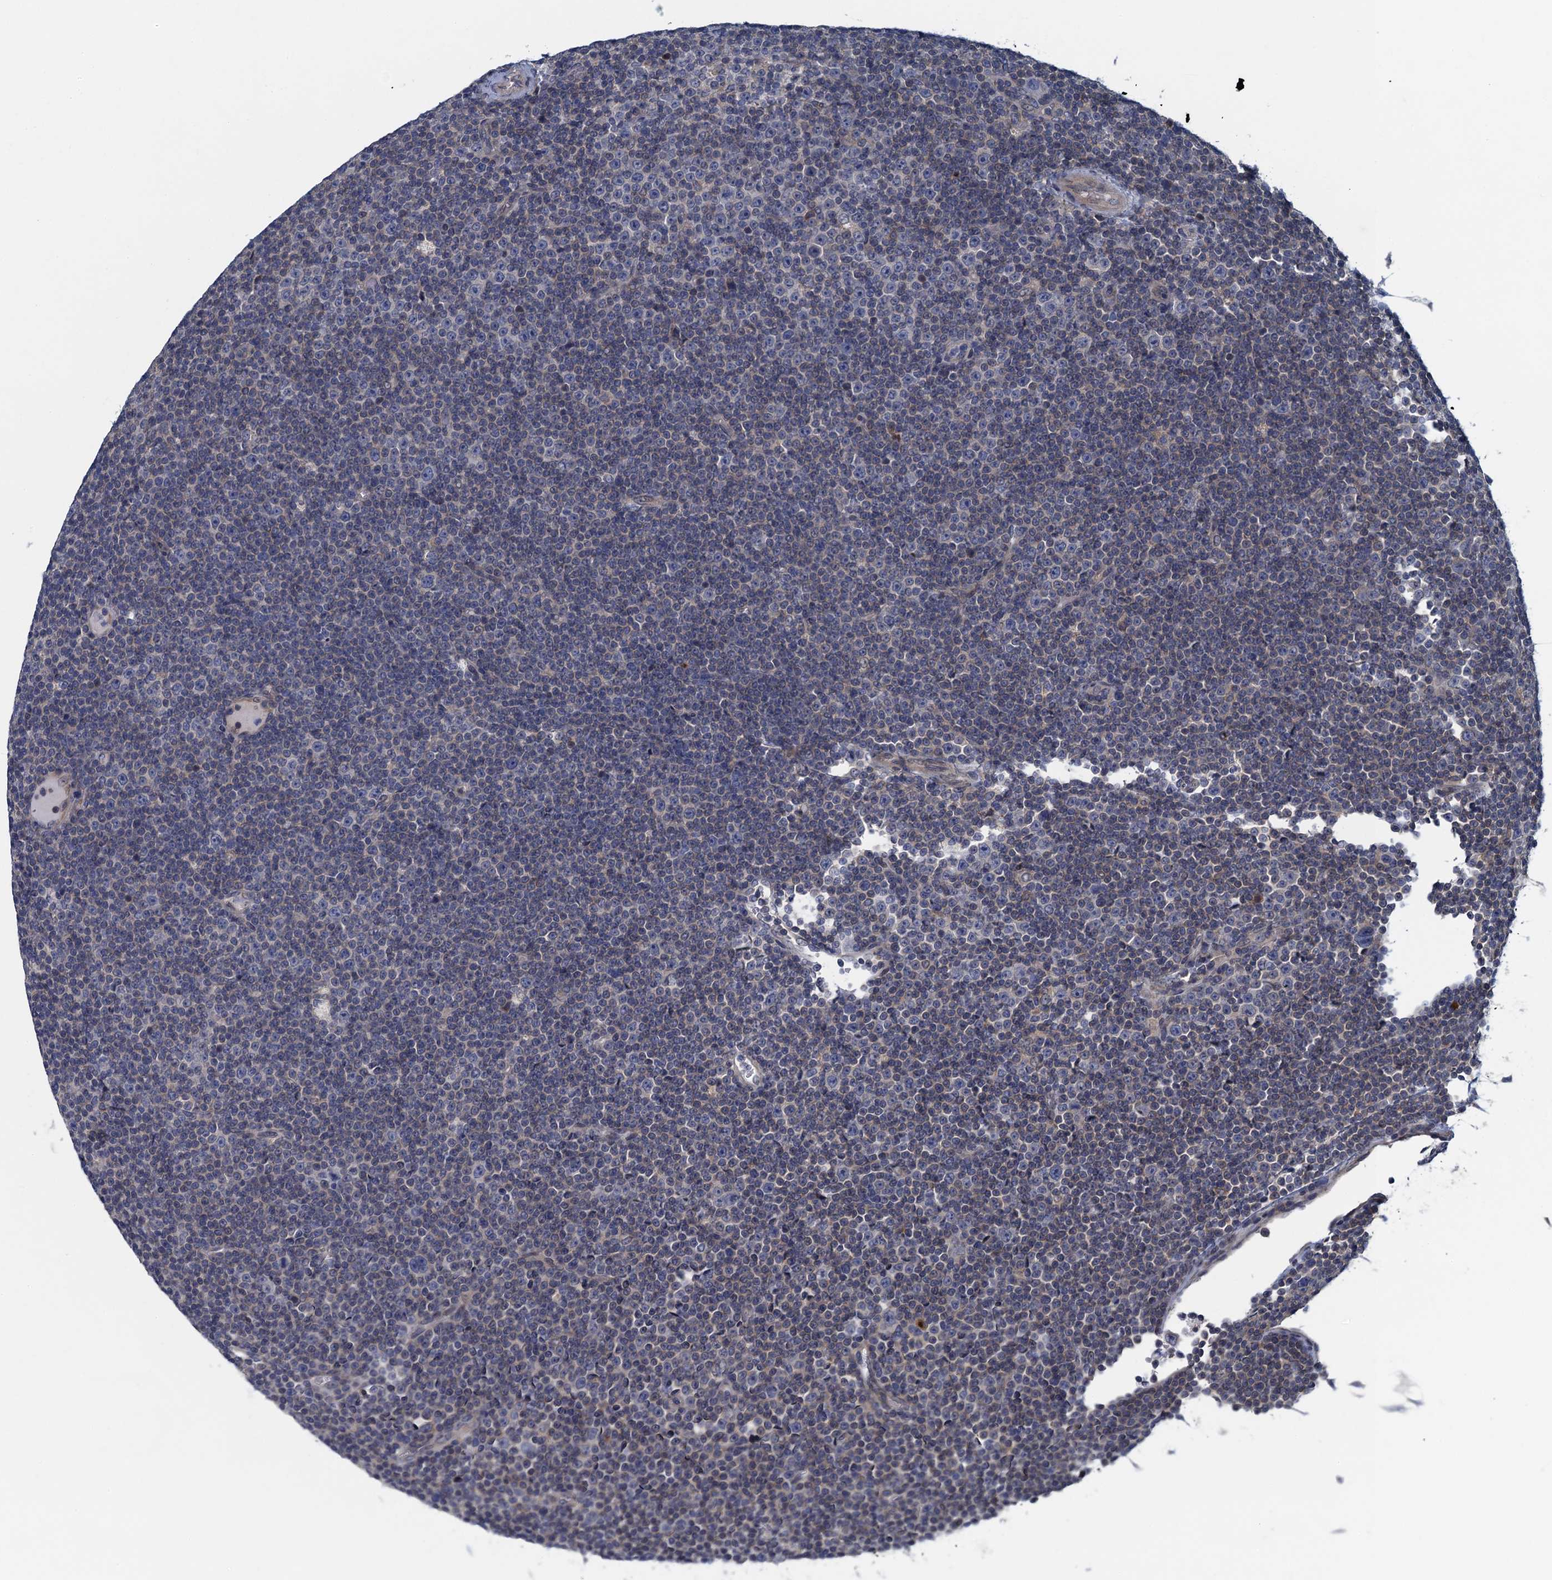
{"staining": {"intensity": "negative", "quantity": "none", "location": "none"}, "tissue": "lymphoma", "cell_type": "Tumor cells", "image_type": "cancer", "snomed": [{"axis": "morphology", "description": "Malignant lymphoma, non-Hodgkin's type, Low grade"}, {"axis": "topography", "description": "Lymph node"}], "caption": "High power microscopy image of an immunohistochemistry (IHC) histopathology image of low-grade malignant lymphoma, non-Hodgkin's type, revealing no significant staining in tumor cells. Nuclei are stained in blue.", "gene": "ALG2", "patient": {"sex": "female", "age": 67}}